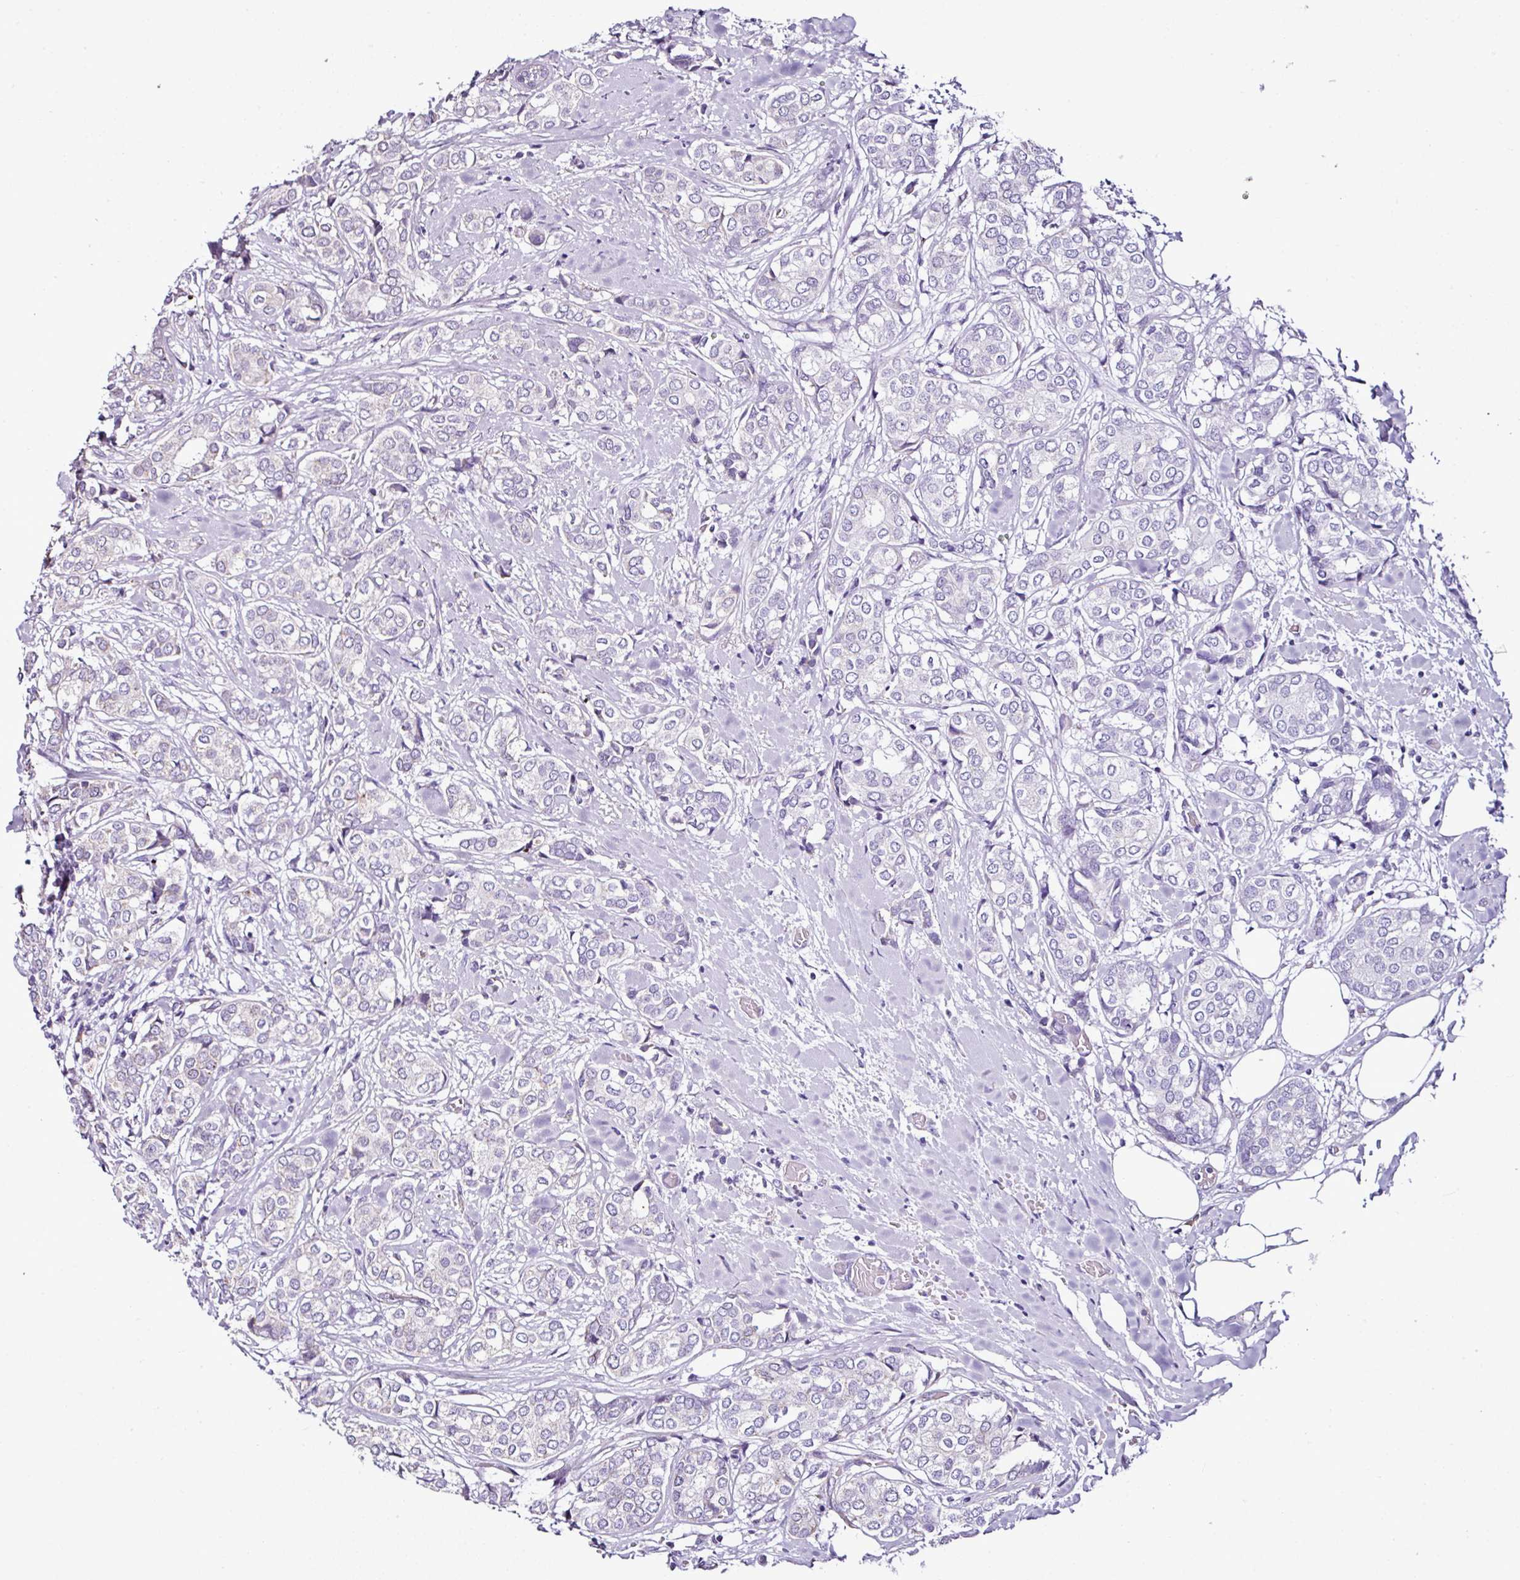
{"staining": {"intensity": "weak", "quantity": "<25%", "location": "cytoplasmic/membranous"}, "tissue": "breast cancer", "cell_type": "Tumor cells", "image_type": "cancer", "snomed": [{"axis": "morphology", "description": "Duct carcinoma"}, {"axis": "topography", "description": "Breast"}], "caption": "Breast cancer (infiltrating ductal carcinoma) was stained to show a protein in brown. There is no significant positivity in tumor cells.", "gene": "DPAGT1", "patient": {"sex": "female", "age": 73}}